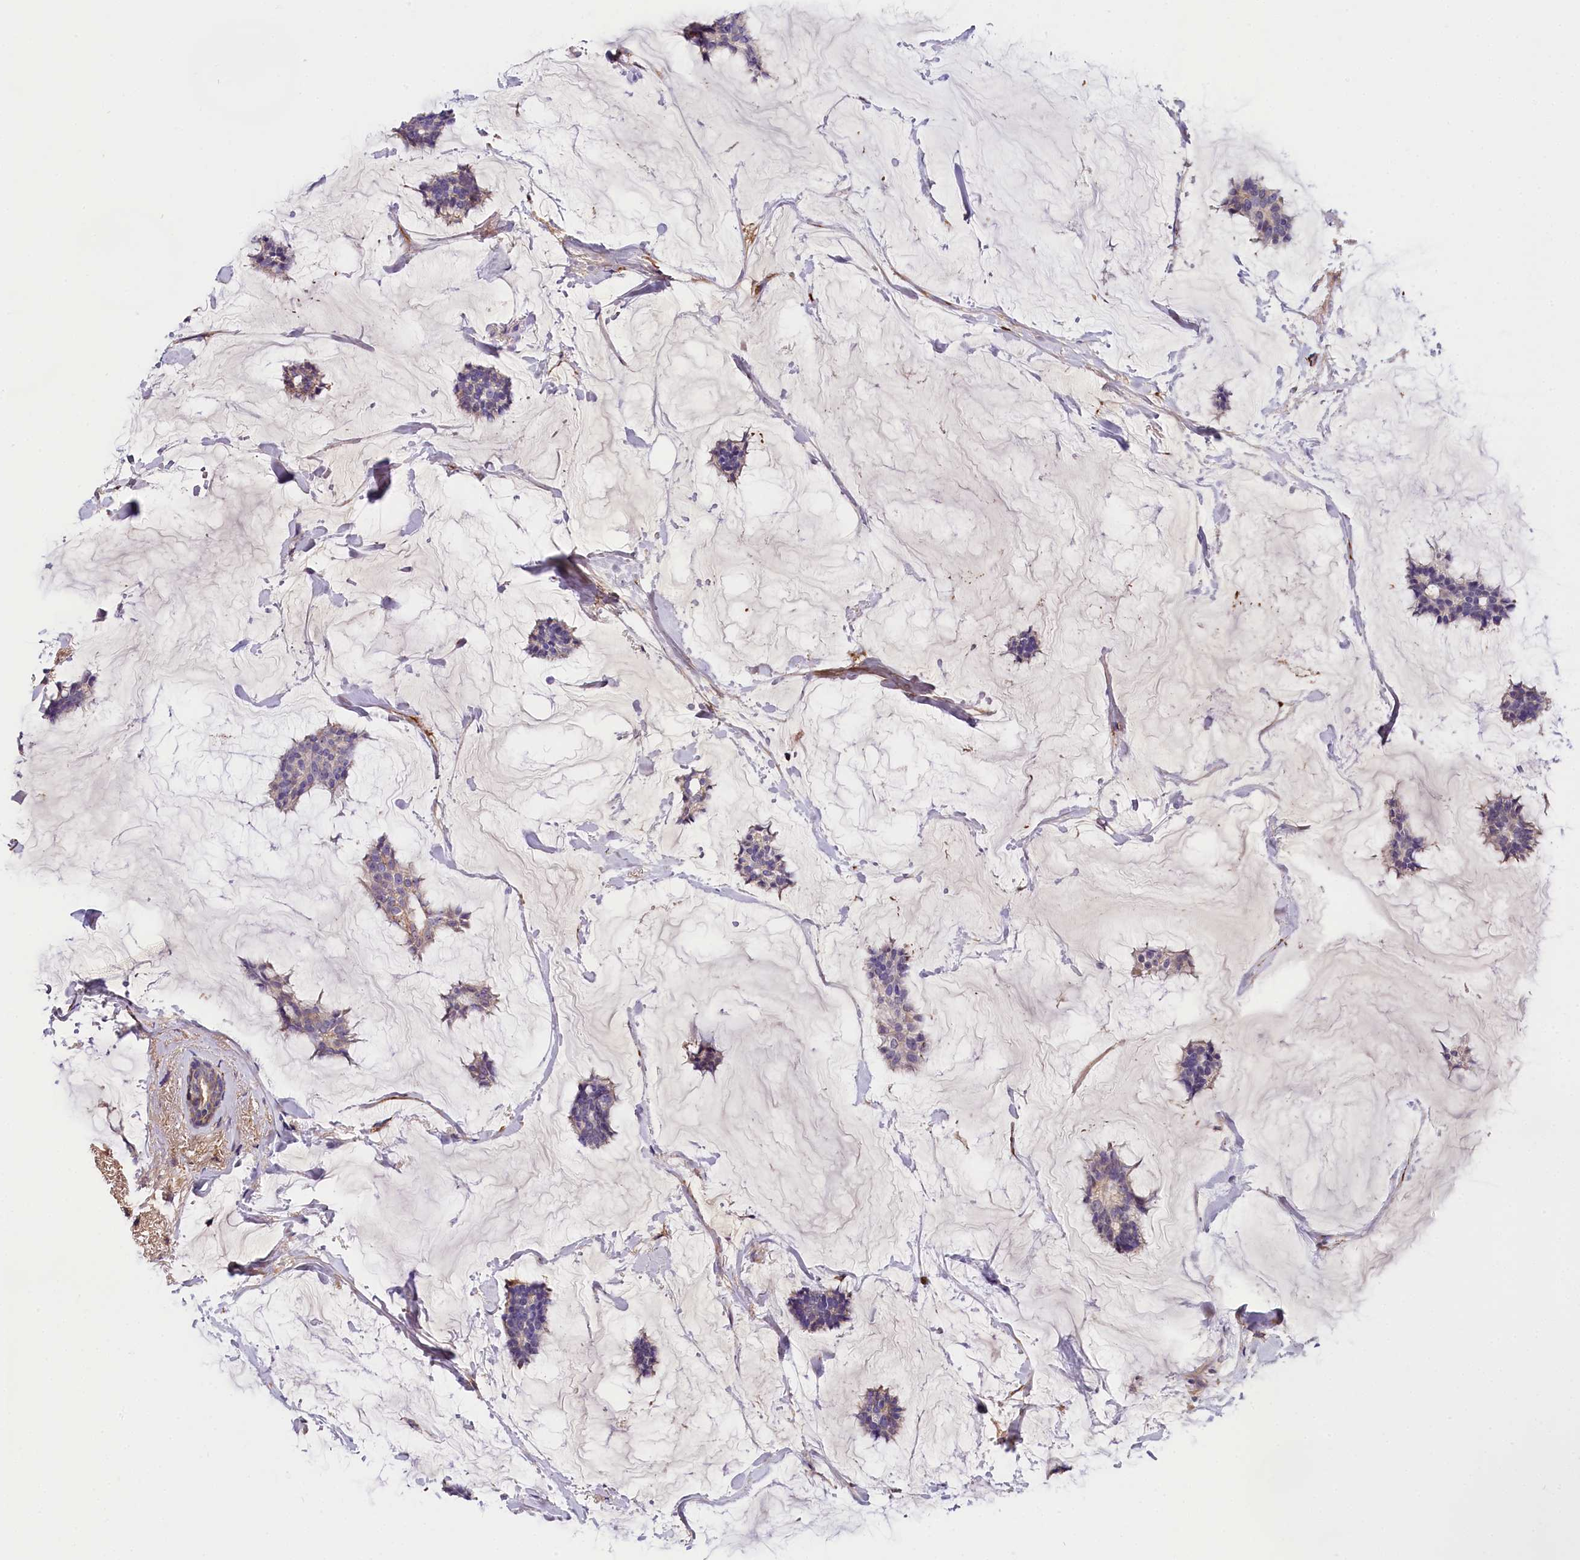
{"staining": {"intensity": "negative", "quantity": "none", "location": "none"}, "tissue": "breast cancer", "cell_type": "Tumor cells", "image_type": "cancer", "snomed": [{"axis": "morphology", "description": "Duct carcinoma"}, {"axis": "topography", "description": "Breast"}], "caption": "There is no significant staining in tumor cells of breast cancer (invasive ductal carcinoma).", "gene": "OAS3", "patient": {"sex": "female", "age": 93}}